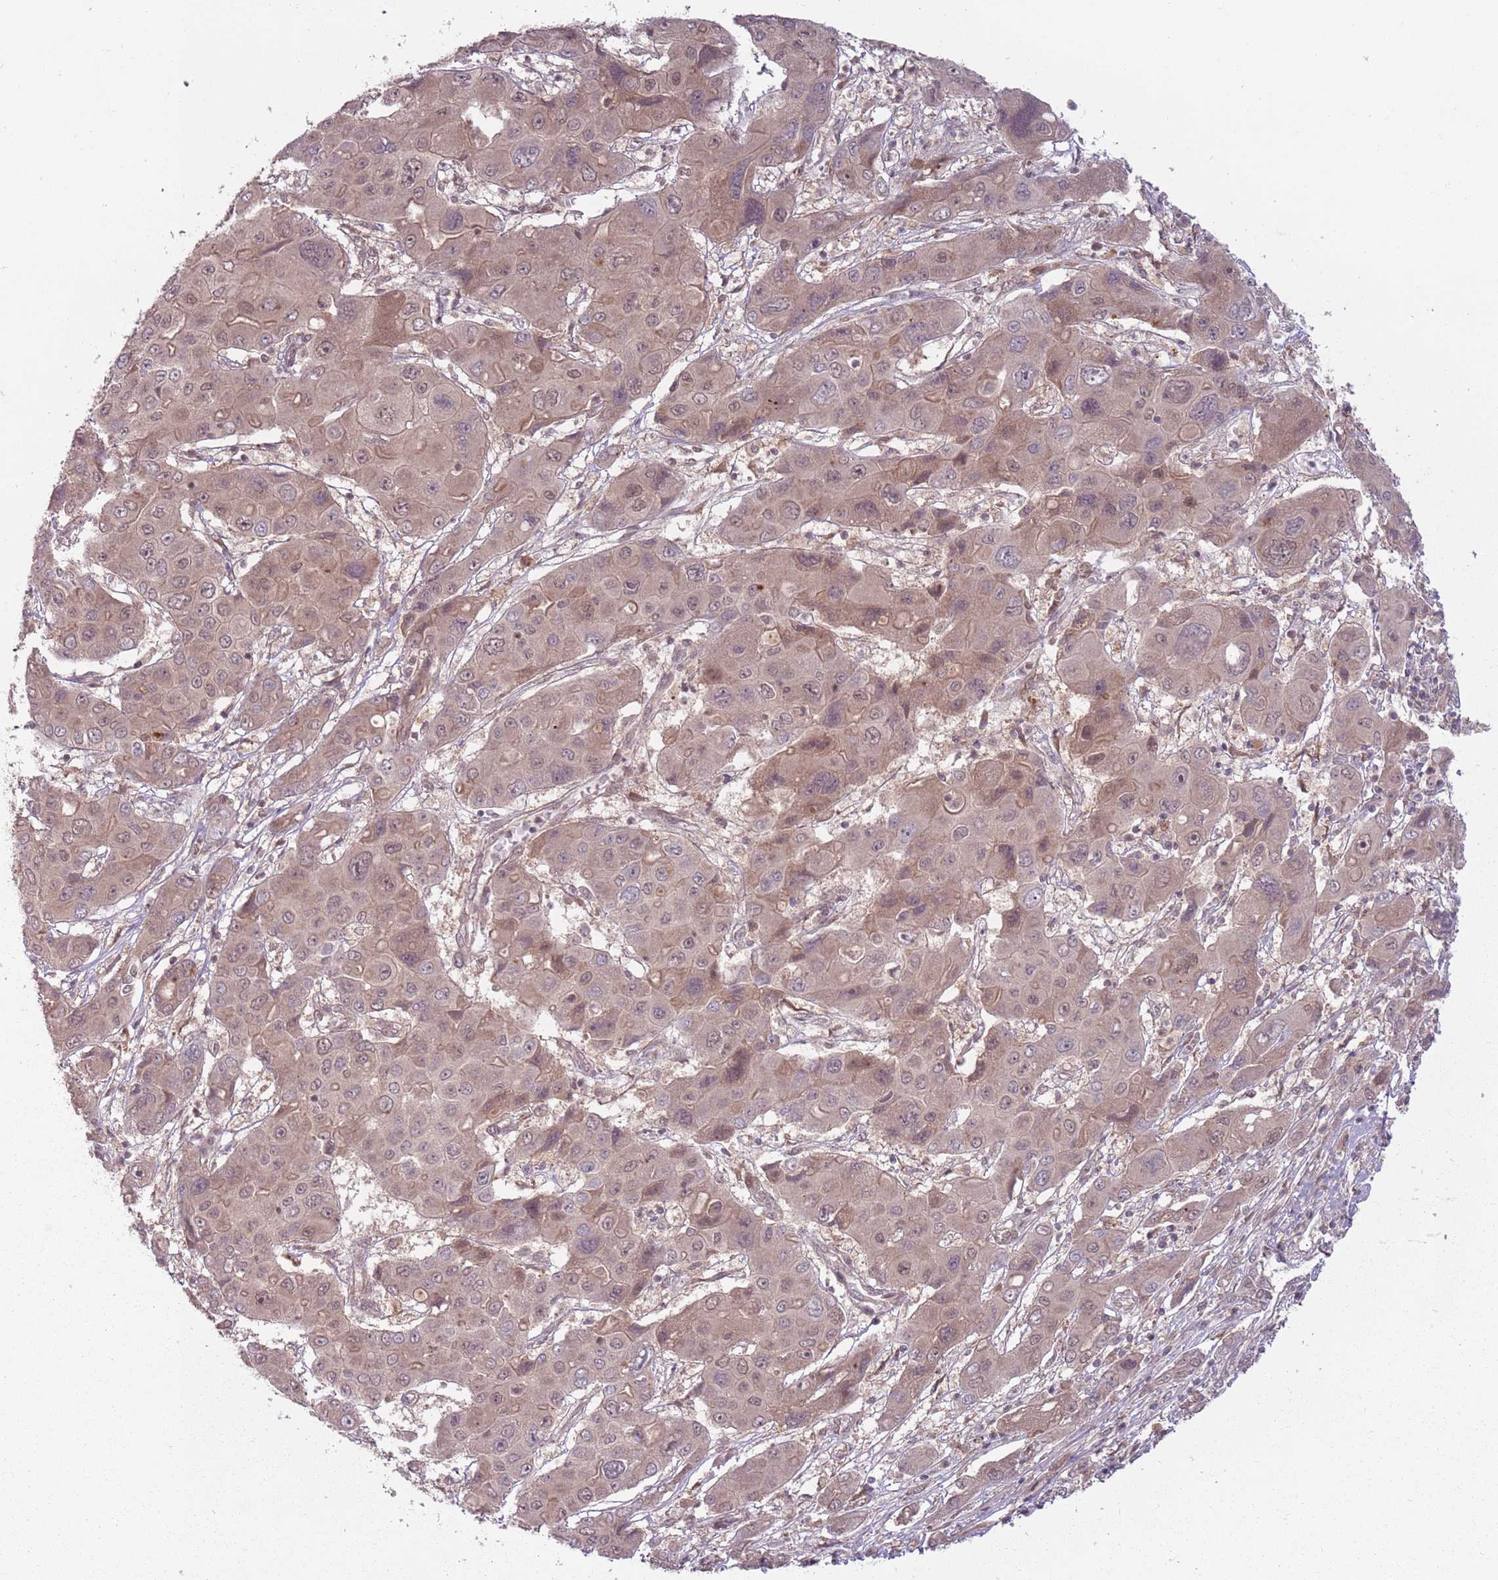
{"staining": {"intensity": "weak", "quantity": "<25%", "location": "cytoplasmic/membranous"}, "tissue": "liver cancer", "cell_type": "Tumor cells", "image_type": "cancer", "snomed": [{"axis": "morphology", "description": "Cholangiocarcinoma"}, {"axis": "topography", "description": "Liver"}], "caption": "Tumor cells show no significant protein positivity in liver cancer (cholangiocarcinoma).", "gene": "ADAMTS3", "patient": {"sex": "male", "age": 67}}